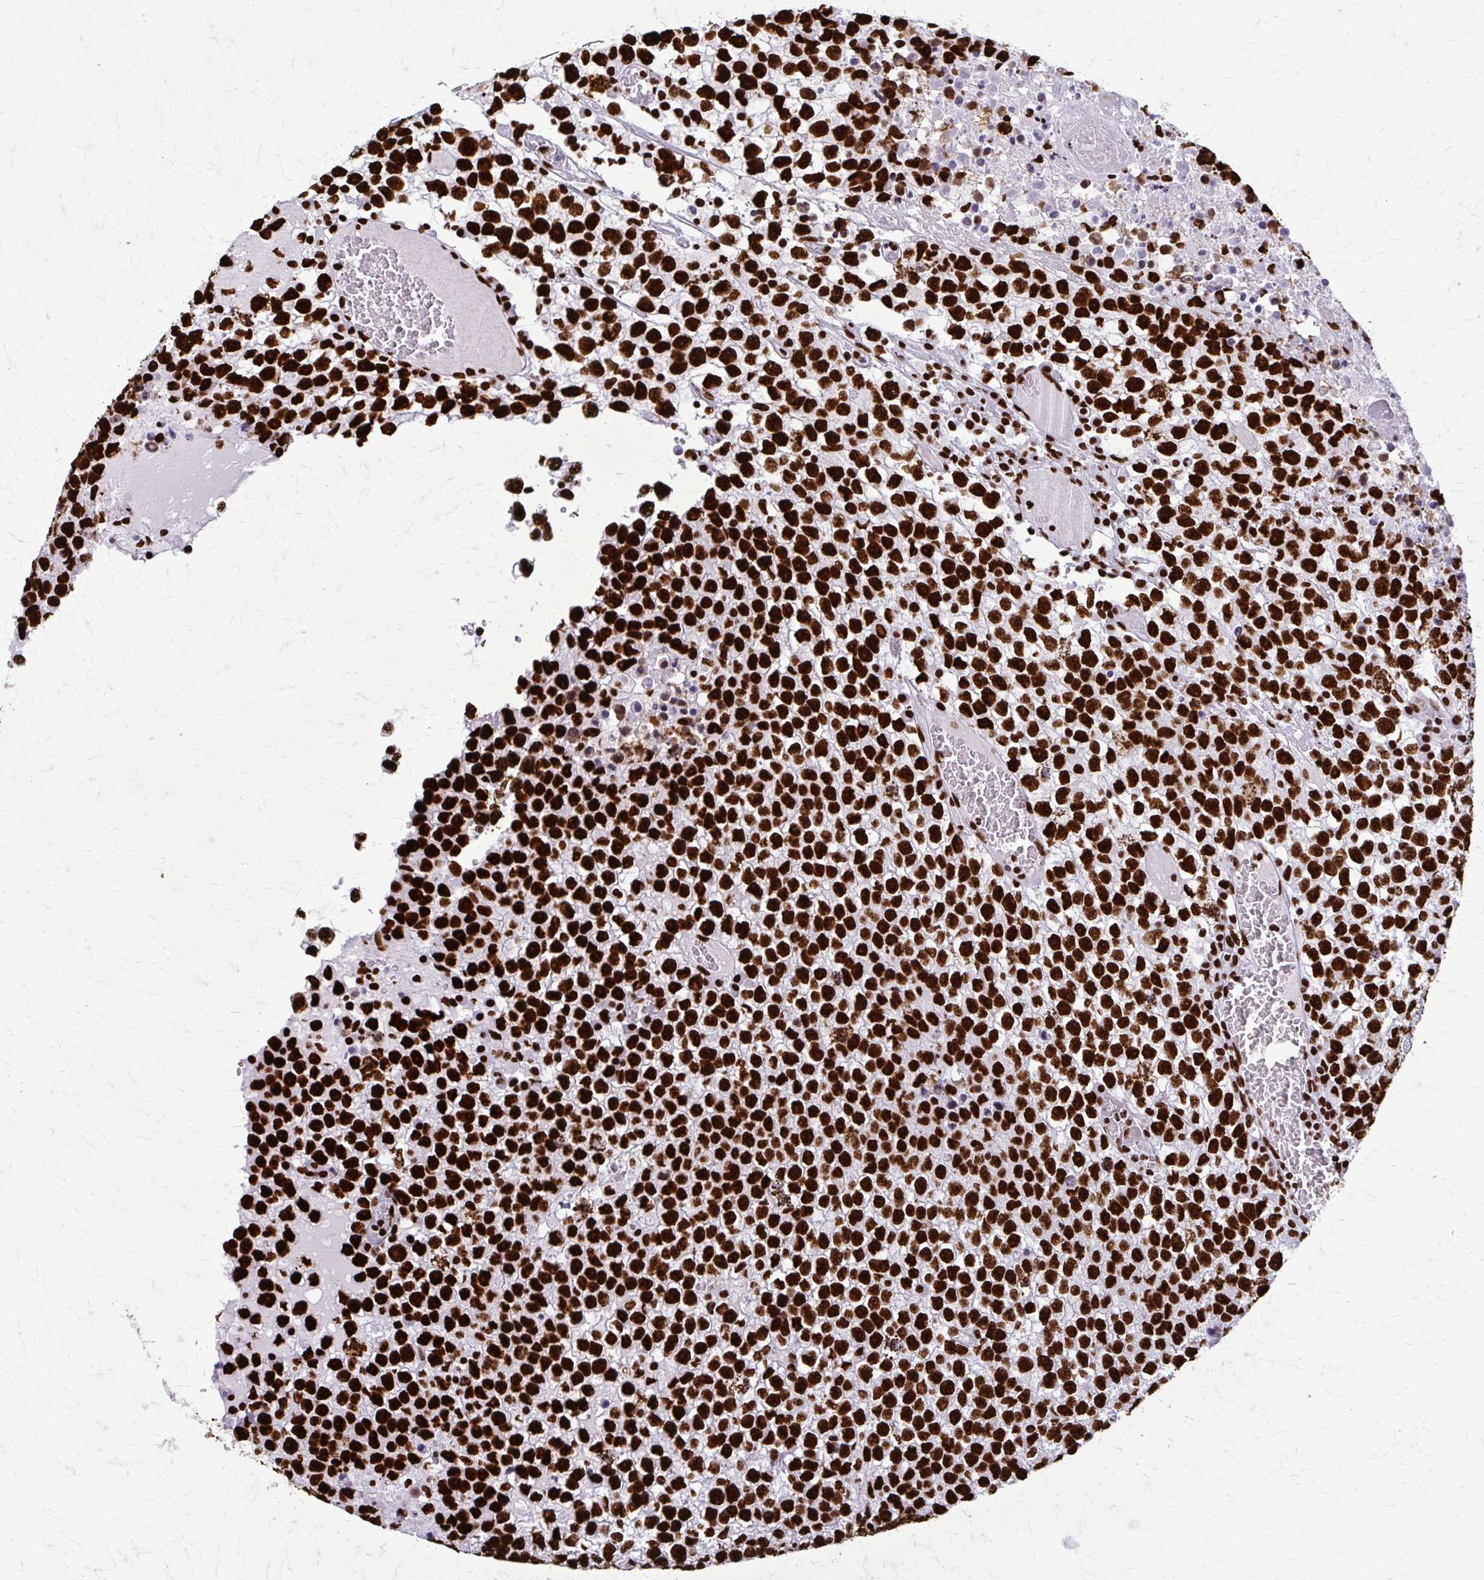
{"staining": {"intensity": "strong", "quantity": ">75%", "location": "nuclear"}, "tissue": "testis cancer", "cell_type": "Tumor cells", "image_type": "cancer", "snomed": [{"axis": "morphology", "description": "Seminoma, NOS"}, {"axis": "topography", "description": "Testis"}], "caption": "Immunohistochemical staining of testis cancer reveals high levels of strong nuclear protein positivity in approximately >75% of tumor cells.", "gene": "SFPQ", "patient": {"sex": "male", "age": 65}}